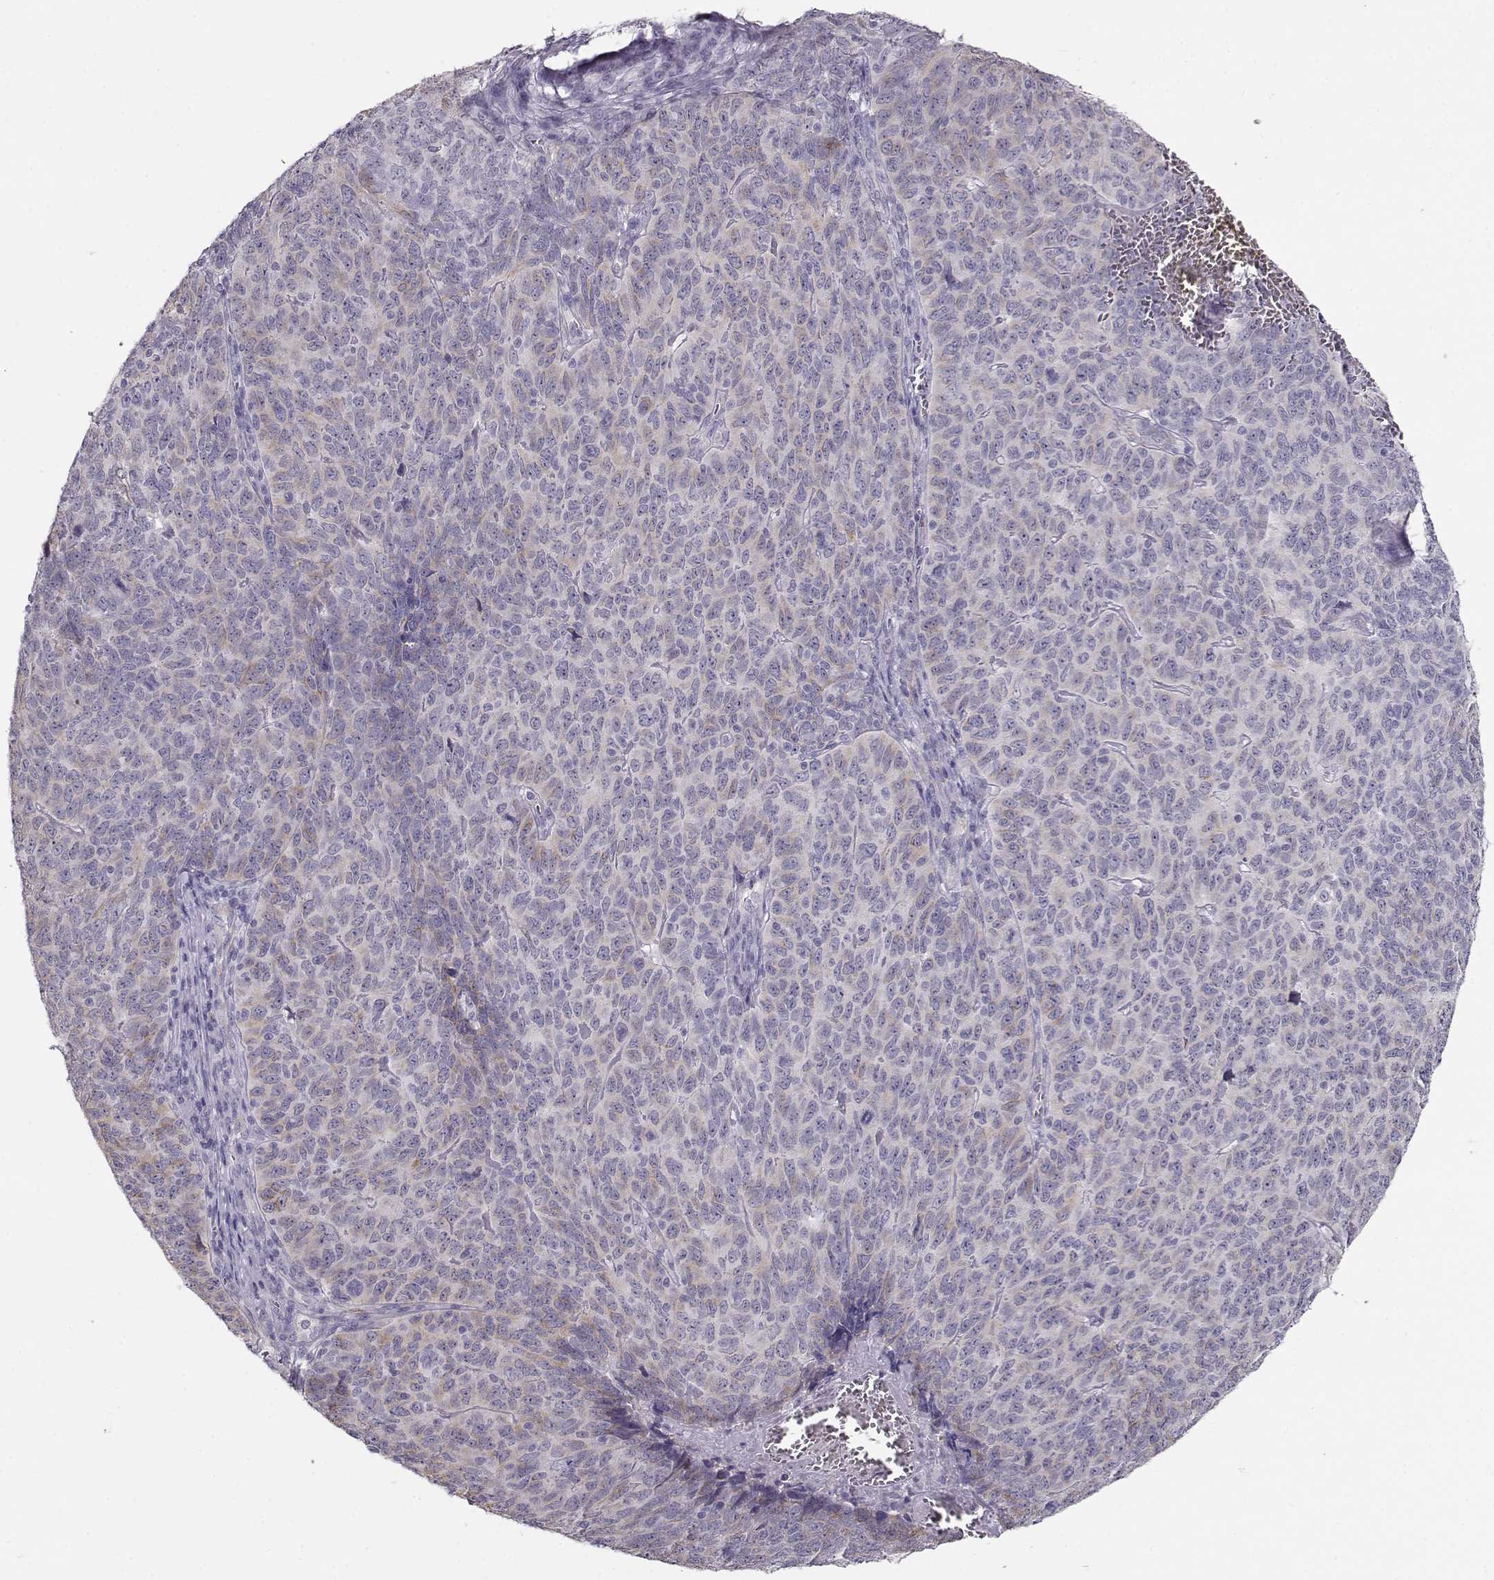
{"staining": {"intensity": "weak", "quantity": "<25%", "location": "cytoplasmic/membranous"}, "tissue": "skin cancer", "cell_type": "Tumor cells", "image_type": "cancer", "snomed": [{"axis": "morphology", "description": "Squamous cell carcinoma, NOS"}, {"axis": "topography", "description": "Skin"}, {"axis": "topography", "description": "Anal"}], "caption": "Skin squamous cell carcinoma was stained to show a protein in brown. There is no significant staining in tumor cells. (Stains: DAB (3,3'-diaminobenzidine) IHC with hematoxylin counter stain, Microscopy: brightfield microscopy at high magnification).", "gene": "RBM44", "patient": {"sex": "female", "age": 51}}